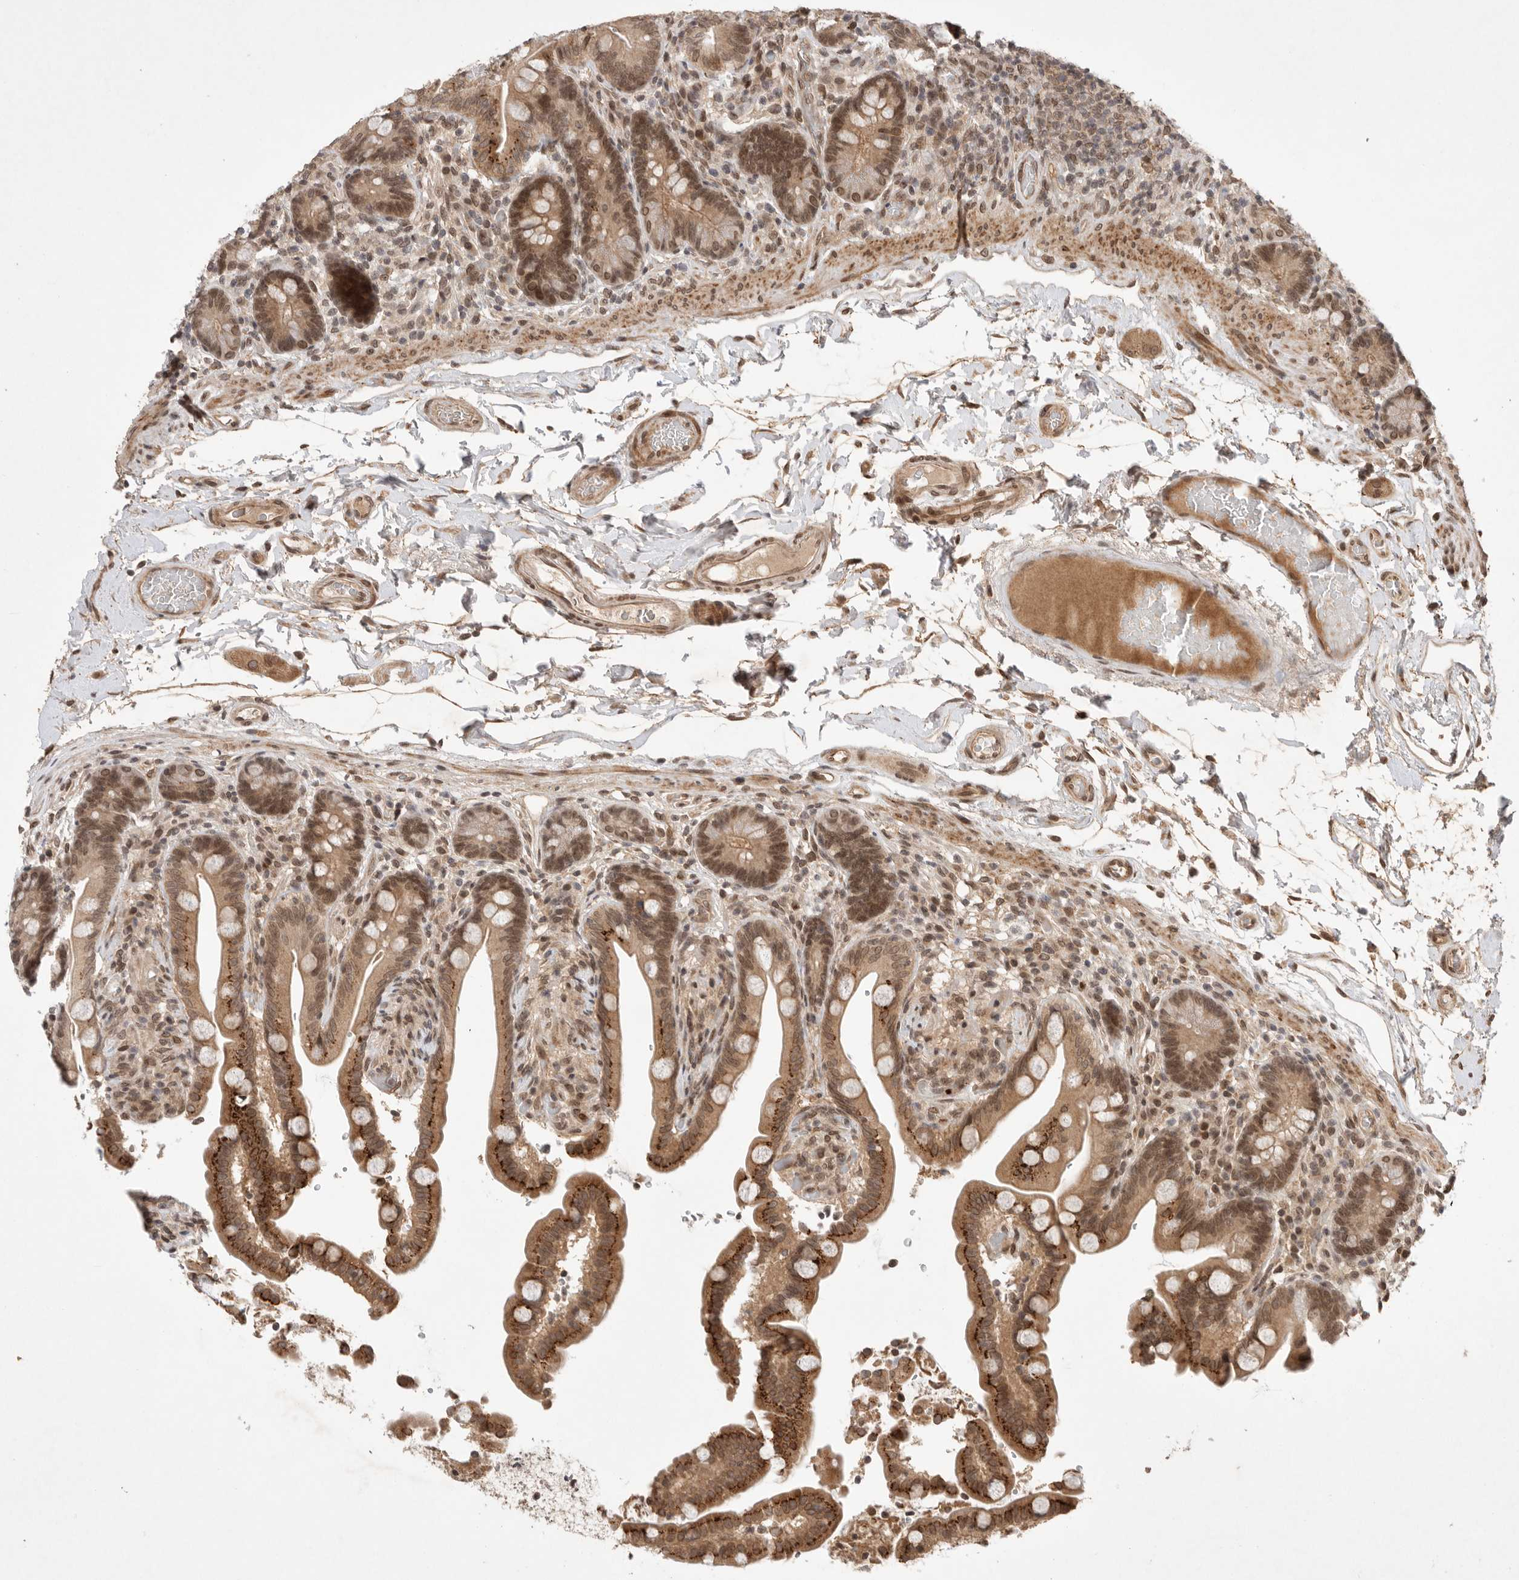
{"staining": {"intensity": "moderate", "quantity": ">75%", "location": "cytoplasmic/membranous,nuclear"}, "tissue": "colon", "cell_type": "Endothelial cells", "image_type": "normal", "snomed": [{"axis": "morphology", "description": "Normal tissue, NOS"}, {"axis": "topography", "description": "Smooth muscle"}, {"axis": "topography", "description": "Colon"}], "caption": "A histopathology image showing moderate cytoplasmic/membranous,nuclear staining in approximately >75% of endothelial cells in unremarkable colon, as visualized by brown immunohistochemical staining.", "gene": "LEMD3", "patient": {"sex": "male", "age": 73}}